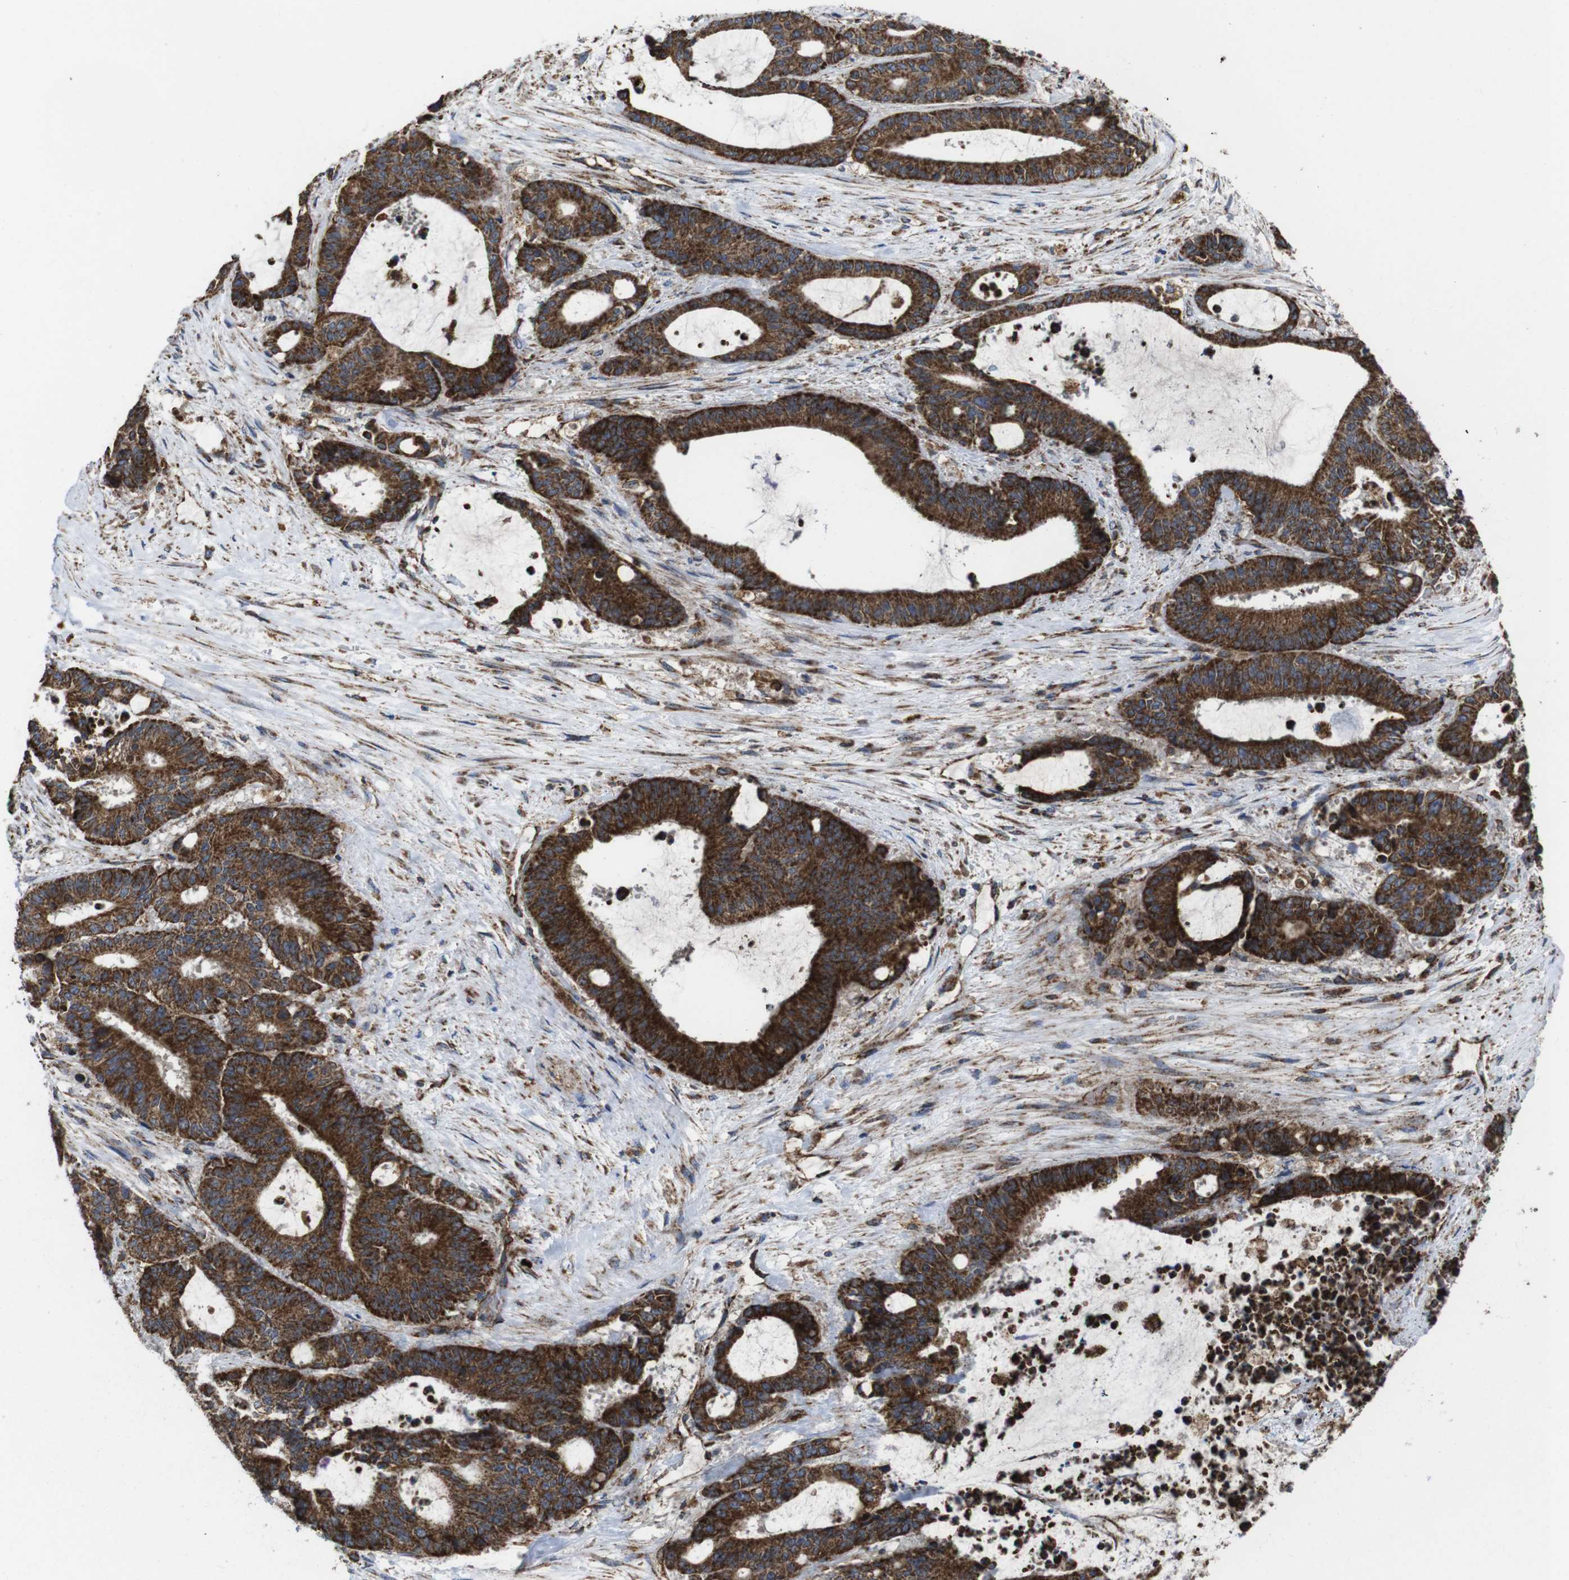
{"staining": {"intensity": "moderate", "quantity": ">75%", "location": "cytoplasmic/membranous"}, "tissue": "liver cancer", "cell_type": "Tumor cells", "image_type": "cancer", "snomed": [{"axis": "morphology", "description": "Normal tissue, NOS"}, {"axis": "morphology", "description": "Cholangiocarcinoma"}, {"axis": "topography", "description": "Liver"}, {"axis": "topography", "description": "Peripheral nerve tissue"}], "caption": "Liver cholangiocarcinoma stained with a brown dye shows moderate cytoplasmic/membranous positive staining in about >75% of tumor cells.", "gene": "HK1", "patient": {"sex": "female", "age": 73}}